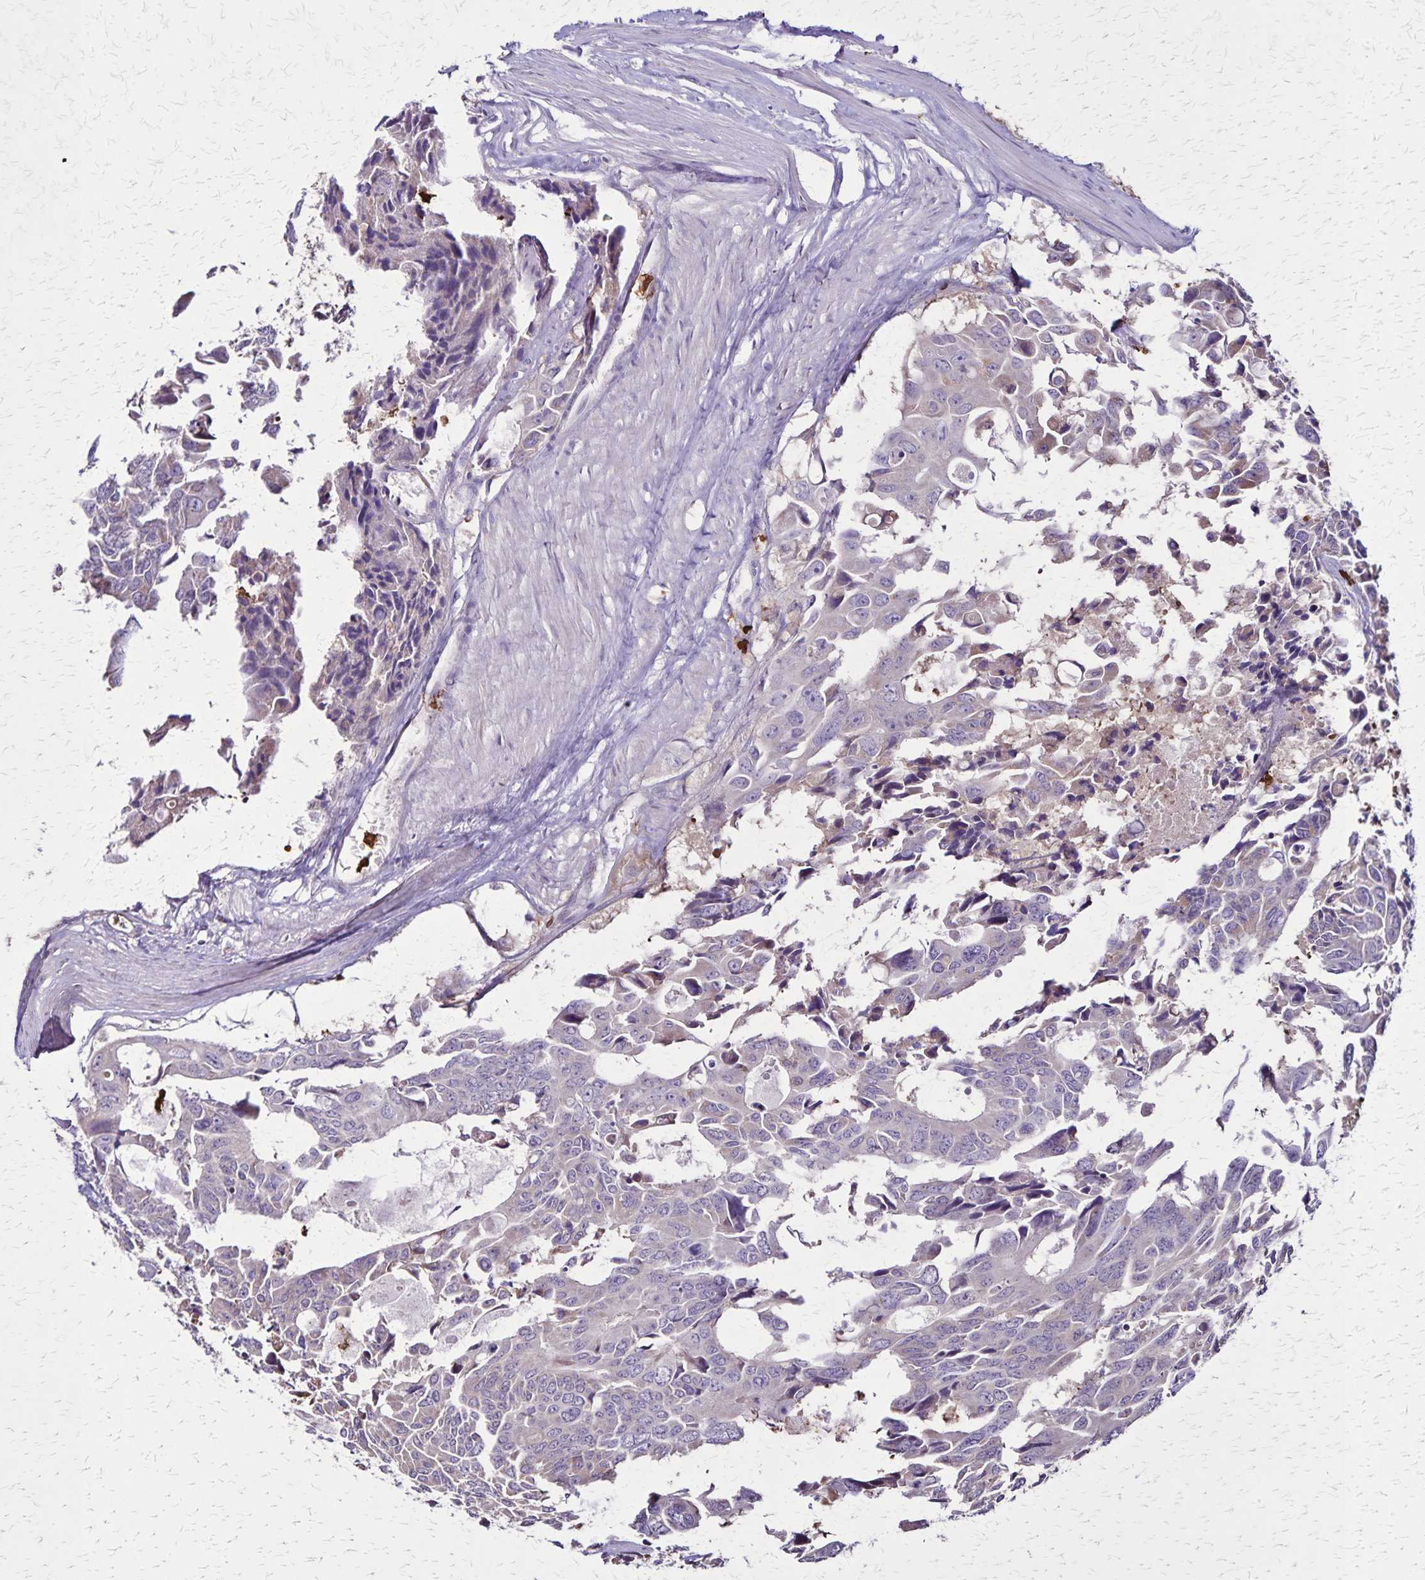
{"staining": {"intensity": "negative", "quantity": "none", "location": "none"}, "tissue": "colorectal cancer", "cell_type": "Tumor cells", "image_type": "cancer", "snomed": [{"axis": "morphology", "description": "Adenocarcinoma, NOS"}, {"axis": "topography", "description": "Rectum"}], "caption": "Immunohistochemistry micrograph of human colorectal adenocarcinoma stained for a protein (brown), which displays no positivity in tumor cells. The staining is performed using DAB brown chromogen with nuclei counter-stained in using hematoxylin.", "gene": "ULBP3", "patient": {"sex": "male", "age": 76}}